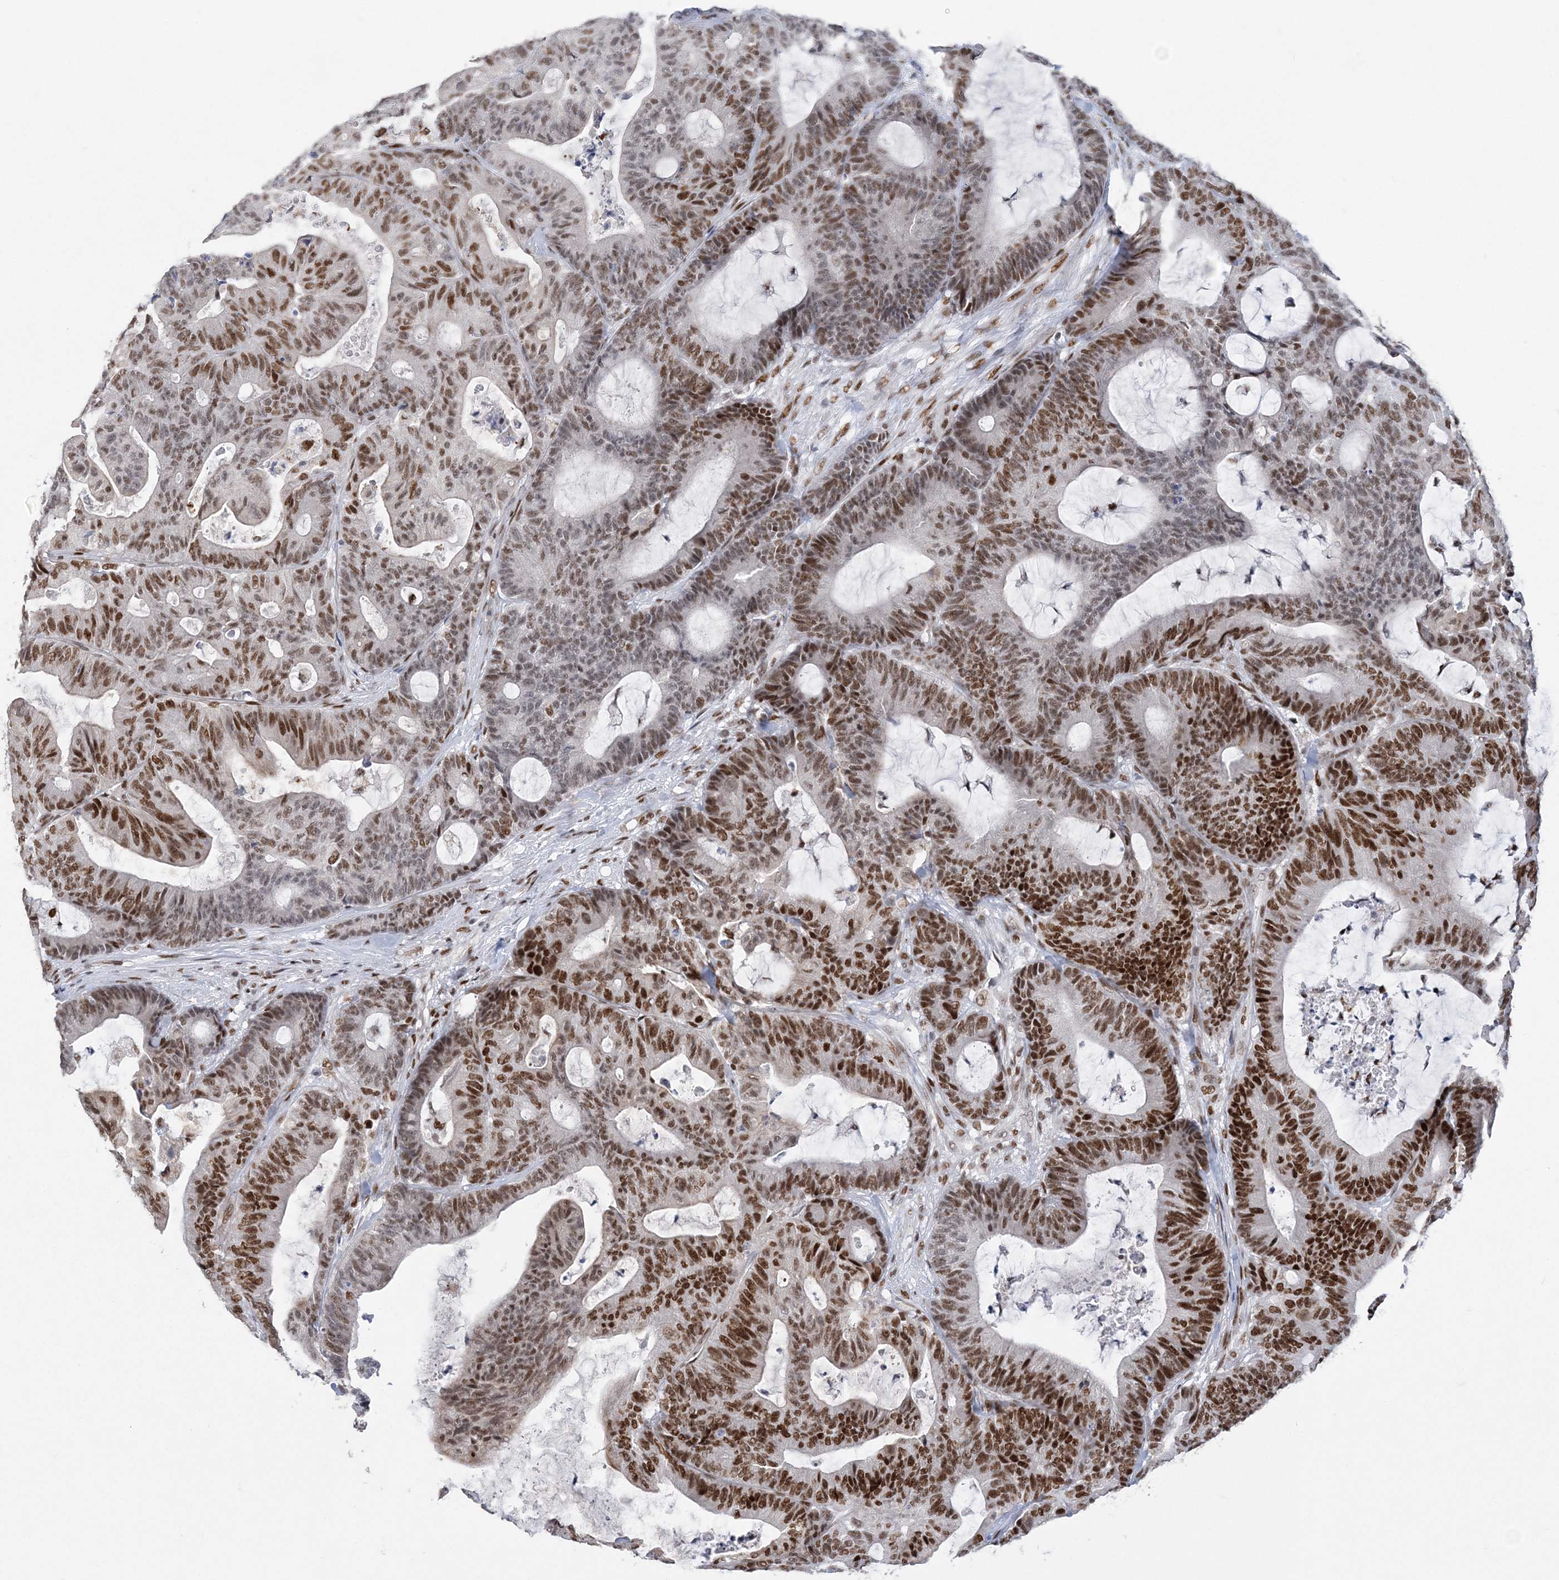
{"staining": {"intensity": "moderate", "quantity": ">75%", "location": "nuclear"}, "tissue": "colorectal cancer", "cell_type": "Tumor cells", "image_type": "cancer", "snomed": [{"axis": "morphology", "description": "Adenocarcinoma, NOS"}, {"axis": "topography", "description": "Colon"}], "caption": "A high-resolution micrograph shows immunohistochemistry (IHC) staining of colorectal cancer, which exhibits moderate nuclear staining in approximately >75% of tumor cells. (DAB (3,3'-diaminobenzidine) IHC, brown staining for protein, blue staining for nuclei).", "gene": "ZBTB7A", "patient": {"sex": "female", "age": 84}}